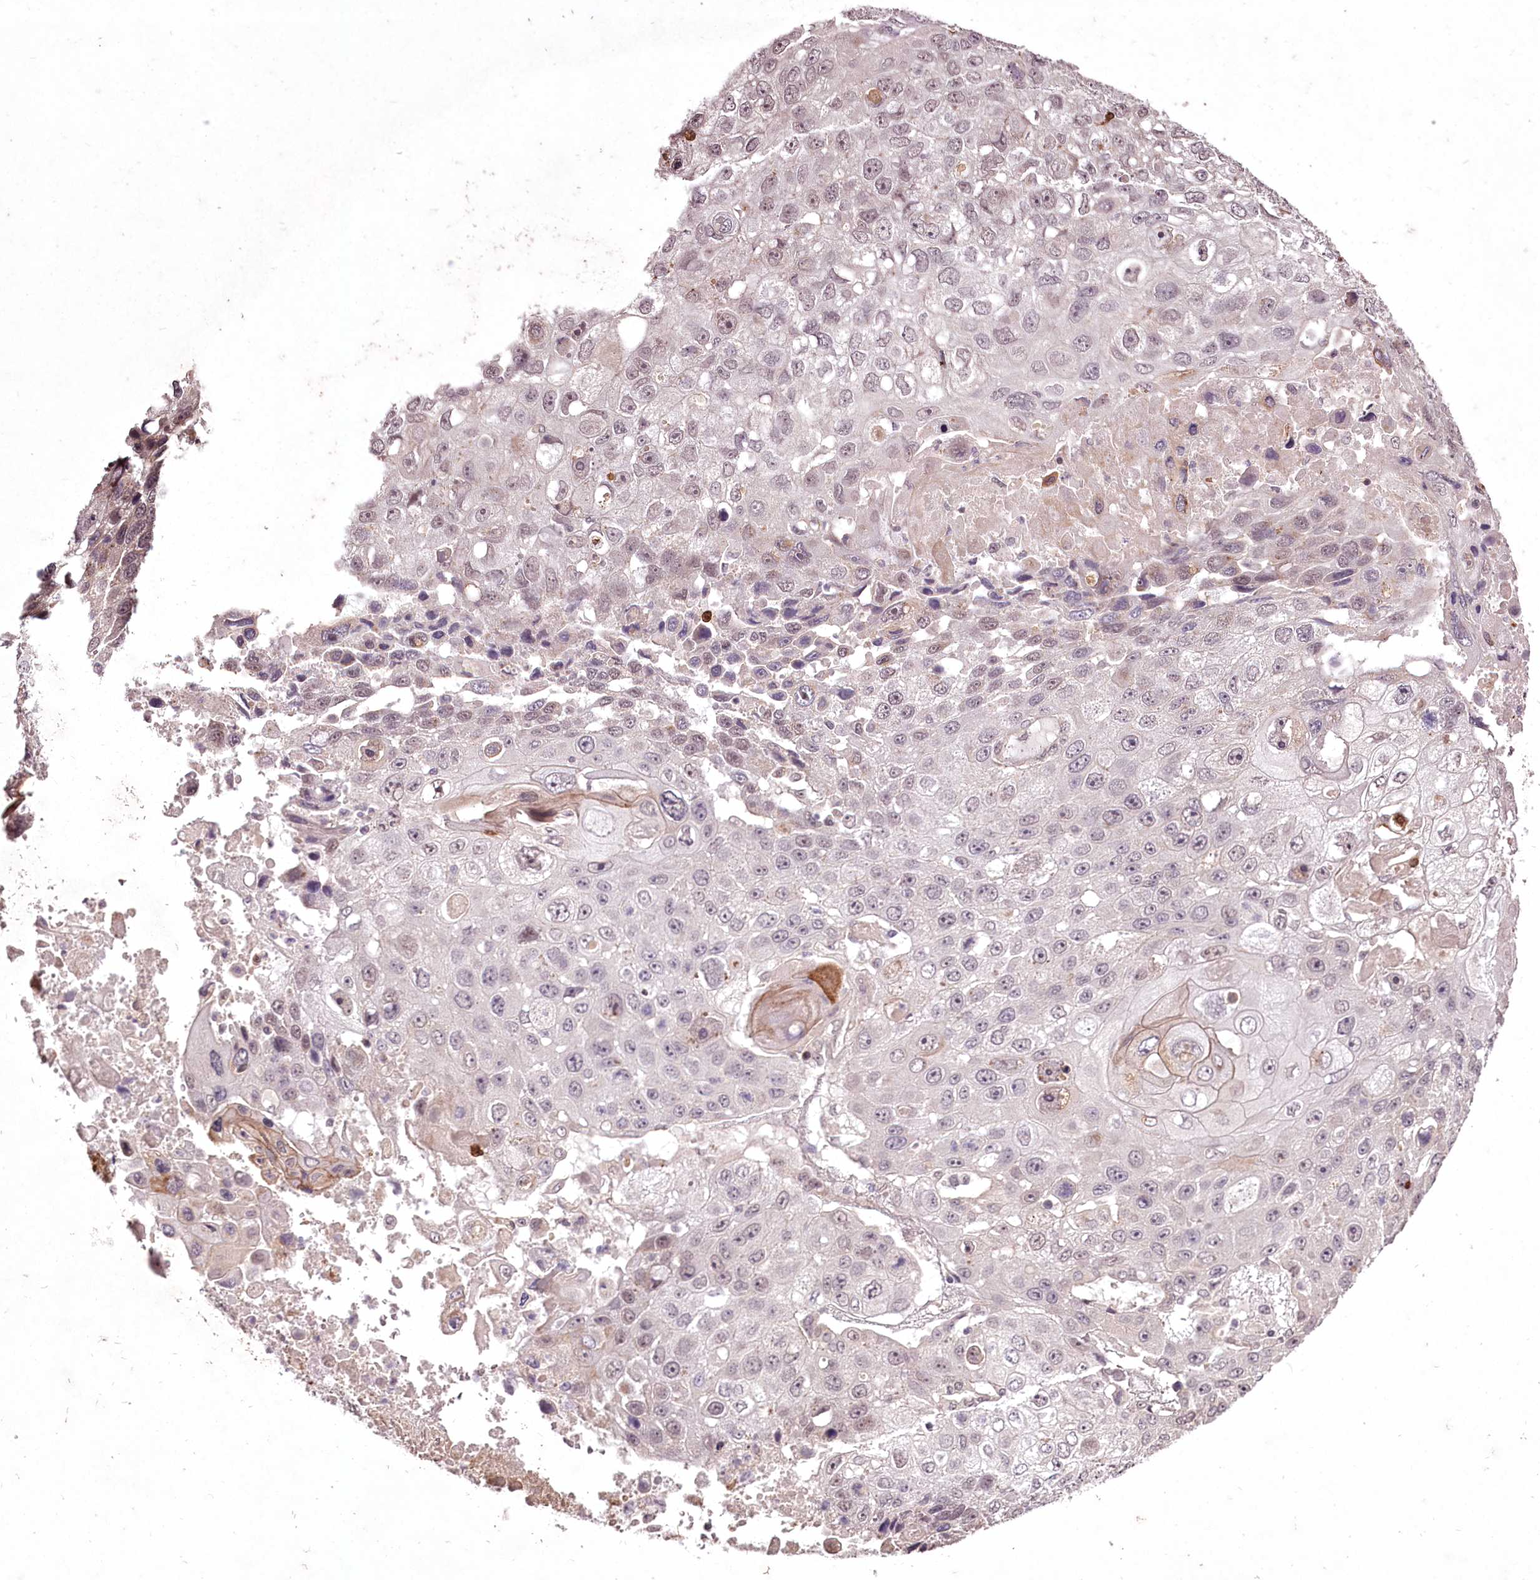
{"staining": {"intensity": "weak", "quantity": "<25%", "location": "nuclear"}, "tissue": "lung cancer", "cell_type": "Tumor cells", "image_type": "cancer", "snomed": [{"axis": "morphology", "description": "Squamous cell carcinoma, NOS"}, {"axis": "topography", "description": "Lung"}], "caption": "Image shows no significant protein positivity in tumor cells of lung cancer (squamous cell carcinoma).", "gene": "ADRA1D", "patient": {"sex": "male", "age": 61}}